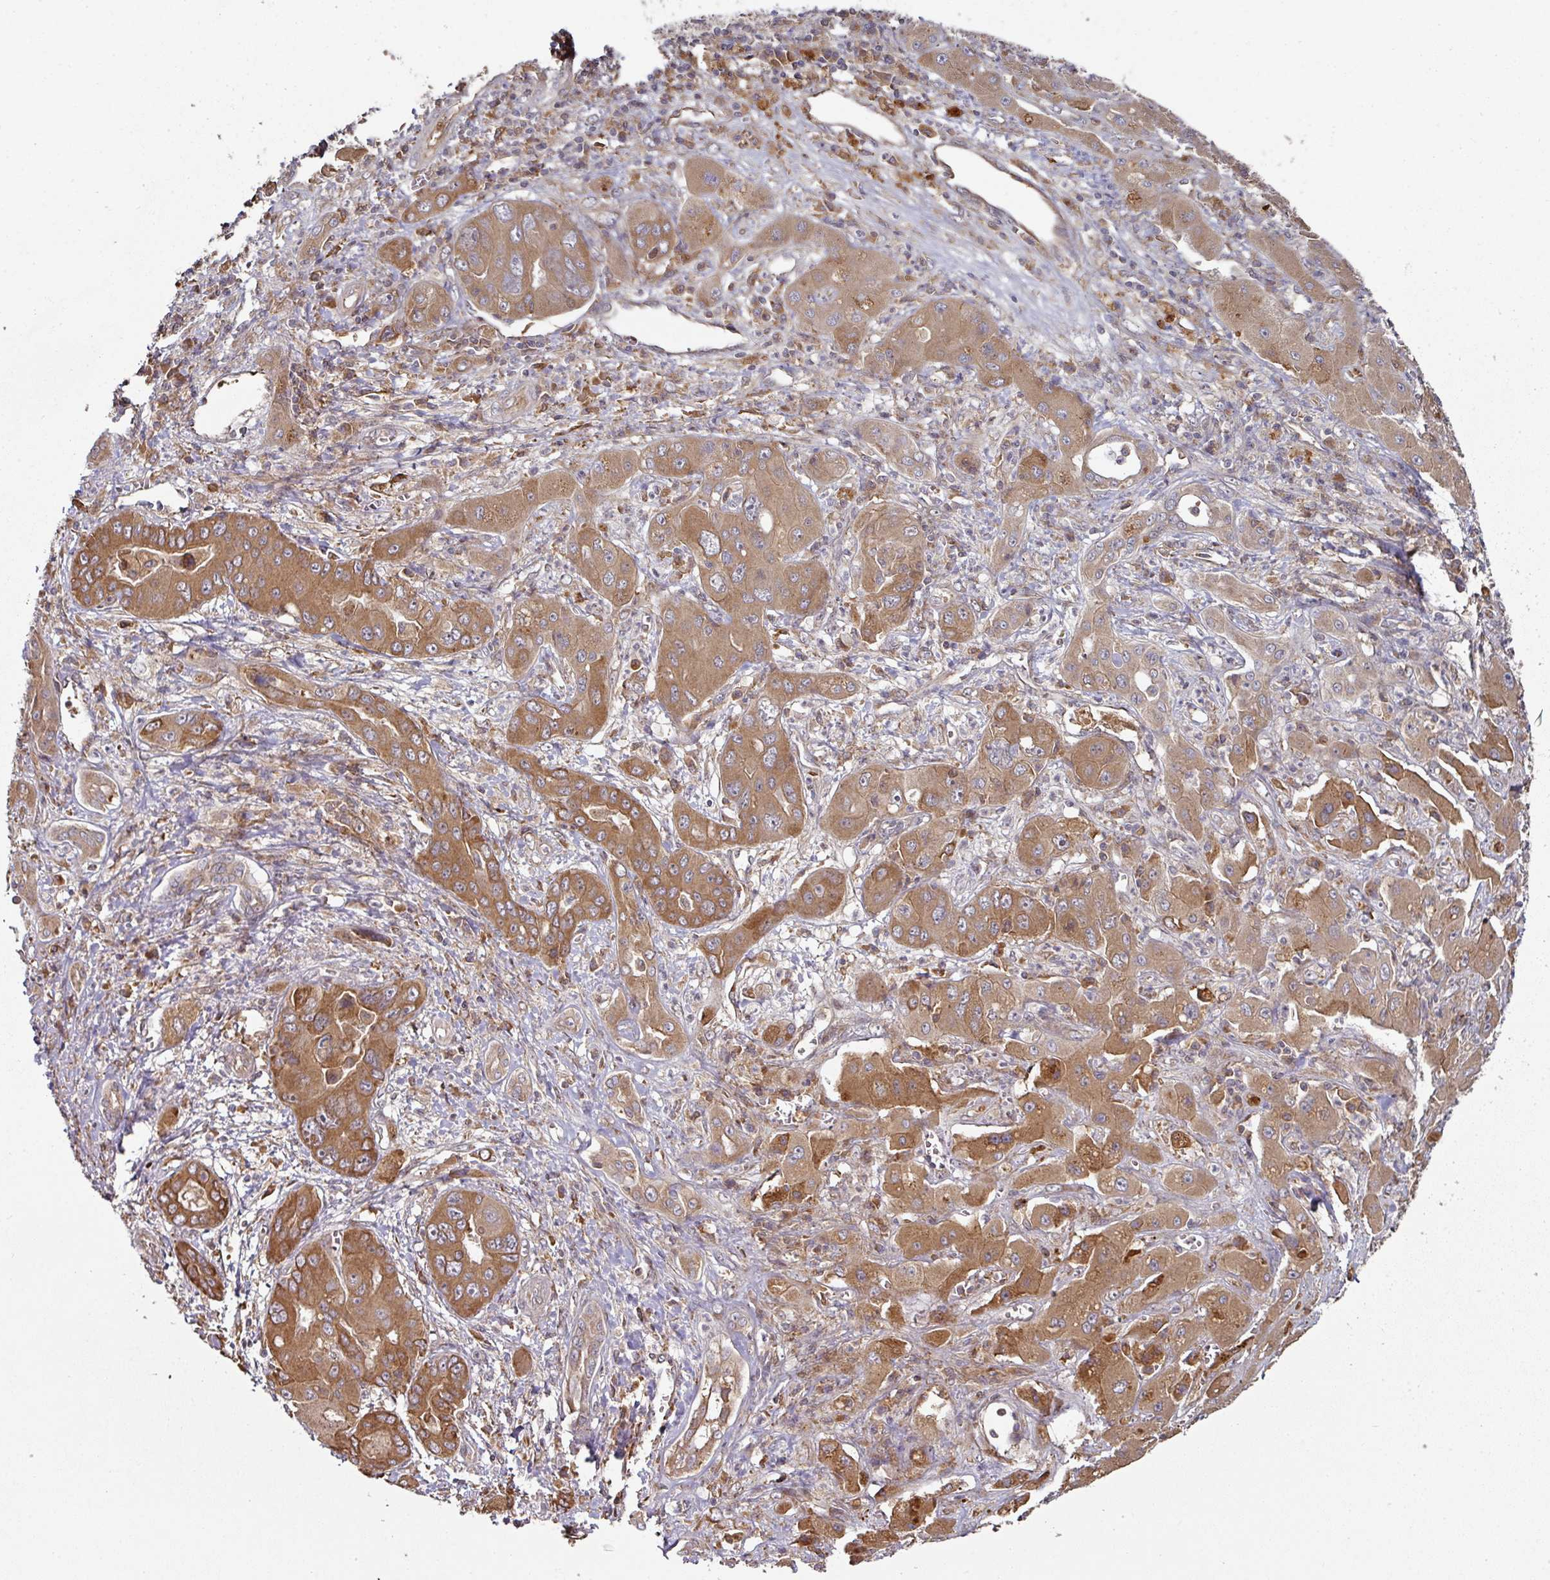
{"staining": {"intensity": "moderate", "quantity": ">75%", "location": "cytoplasmic/membranous"}, "tissue": "liver cancer", "cell_type": "Tumor cells", "image_type": "cancer", "snomed": [{"axis": "morphology", "description": "Cholangiocarcinoma"}, {"axis": "topography", "description": "Liver"}], "caption": "Moderate cytoplasmic/membranous protein staining is identified in approximately >75% of tumor cells in liver cholangiocarcinoma.", "gene": "CEP95", "patient": {"sex": "male", "age": 67}}